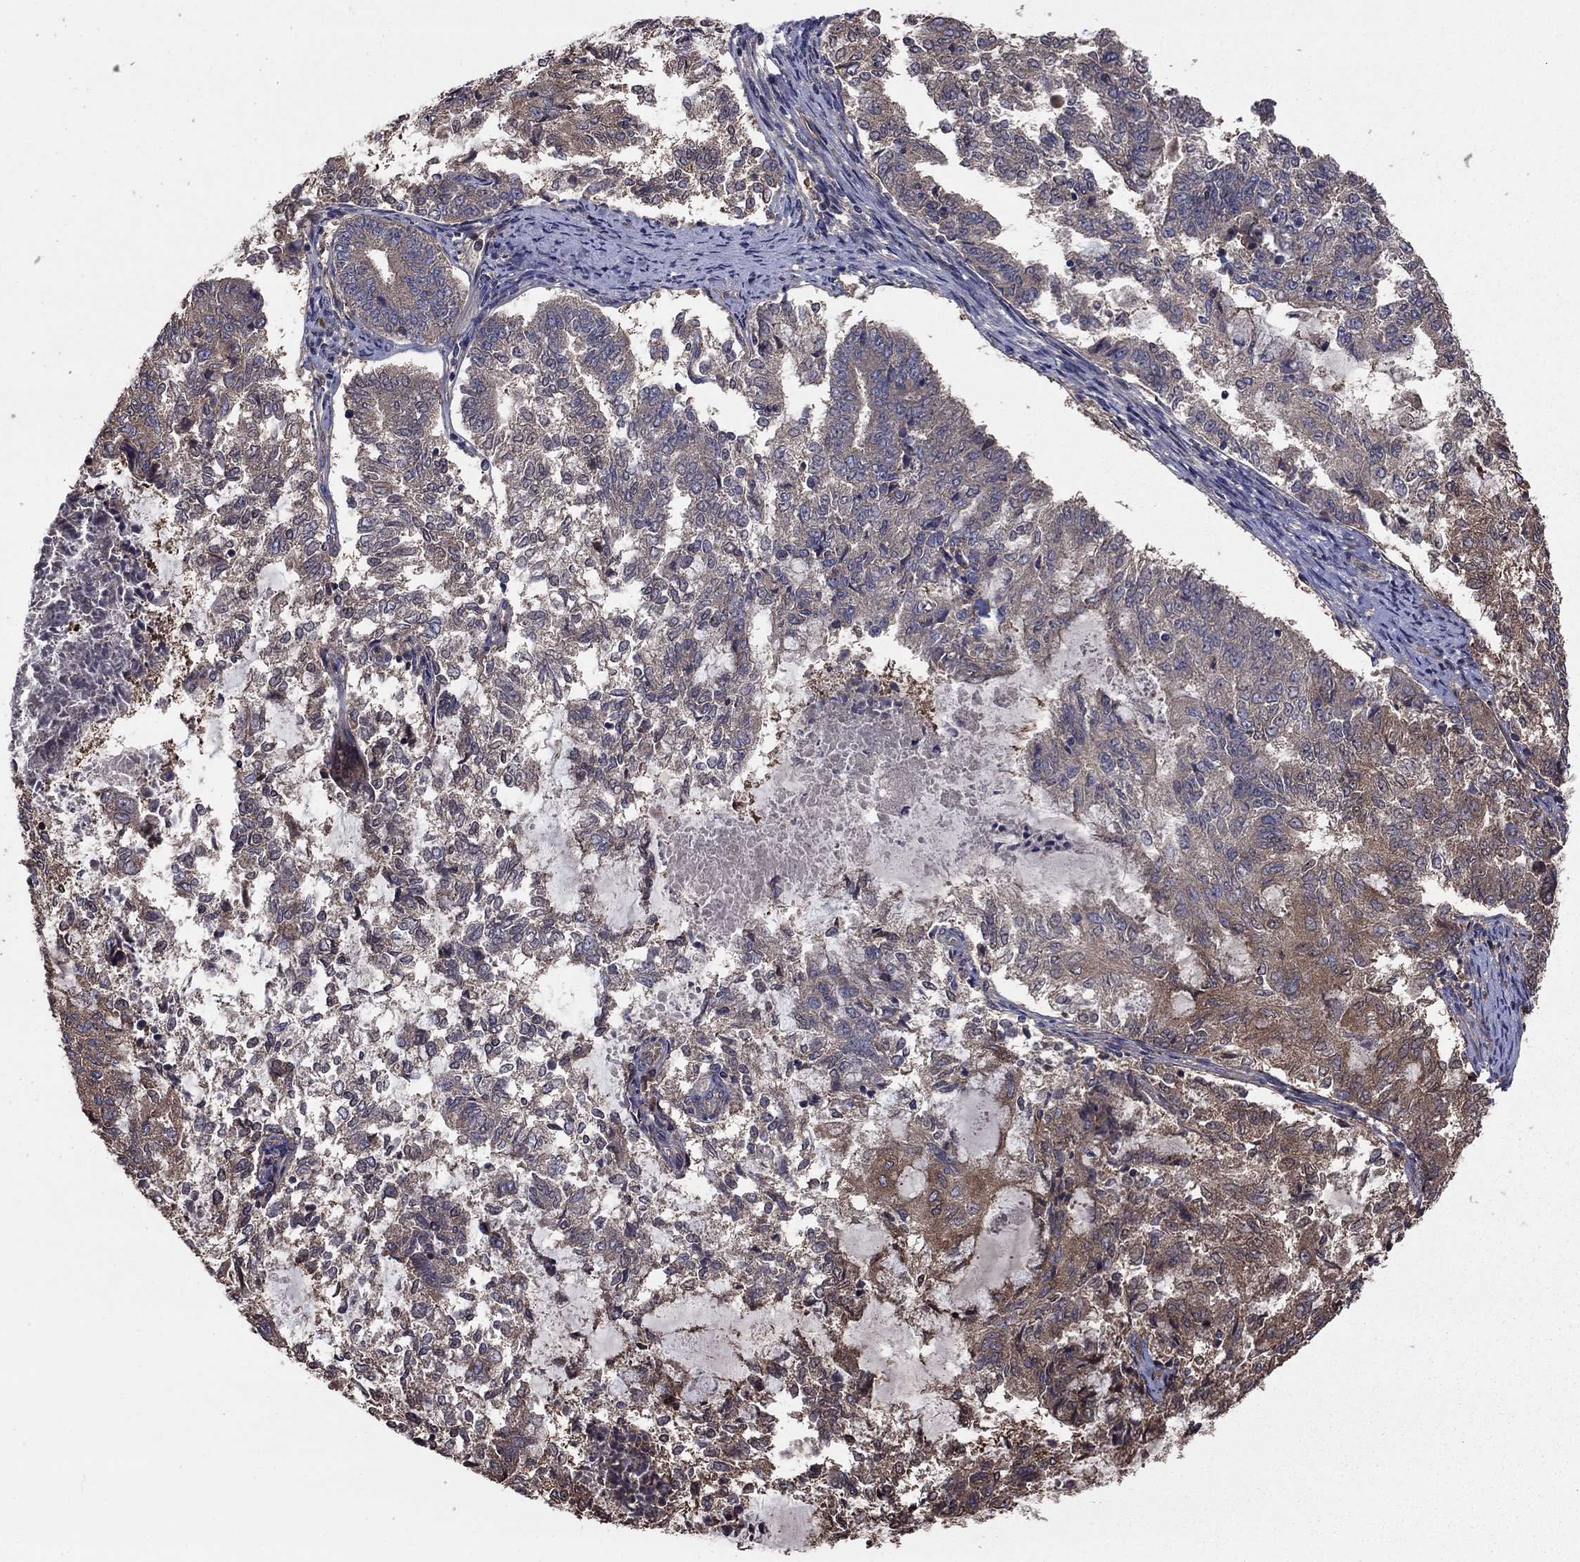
{"staining": {"intensity": "weak", "quantity": "<25%", "location": "cytoplasmic/membranous"}, "tissue": "endometrial cancer", "cell_type": "Tumor cells", "image_type": "cancer", "snomed": [{"axis": "morphology", "description": "Adenocarcinoma, NOS"}, {"axis": "topography", "description": "Endometrium"}], "caption": "Tumor cells show no significant expression in endometrial adenocarcinoma.", "gene": "BABAM2", "patient": {"sex": "female", "age": 65}}